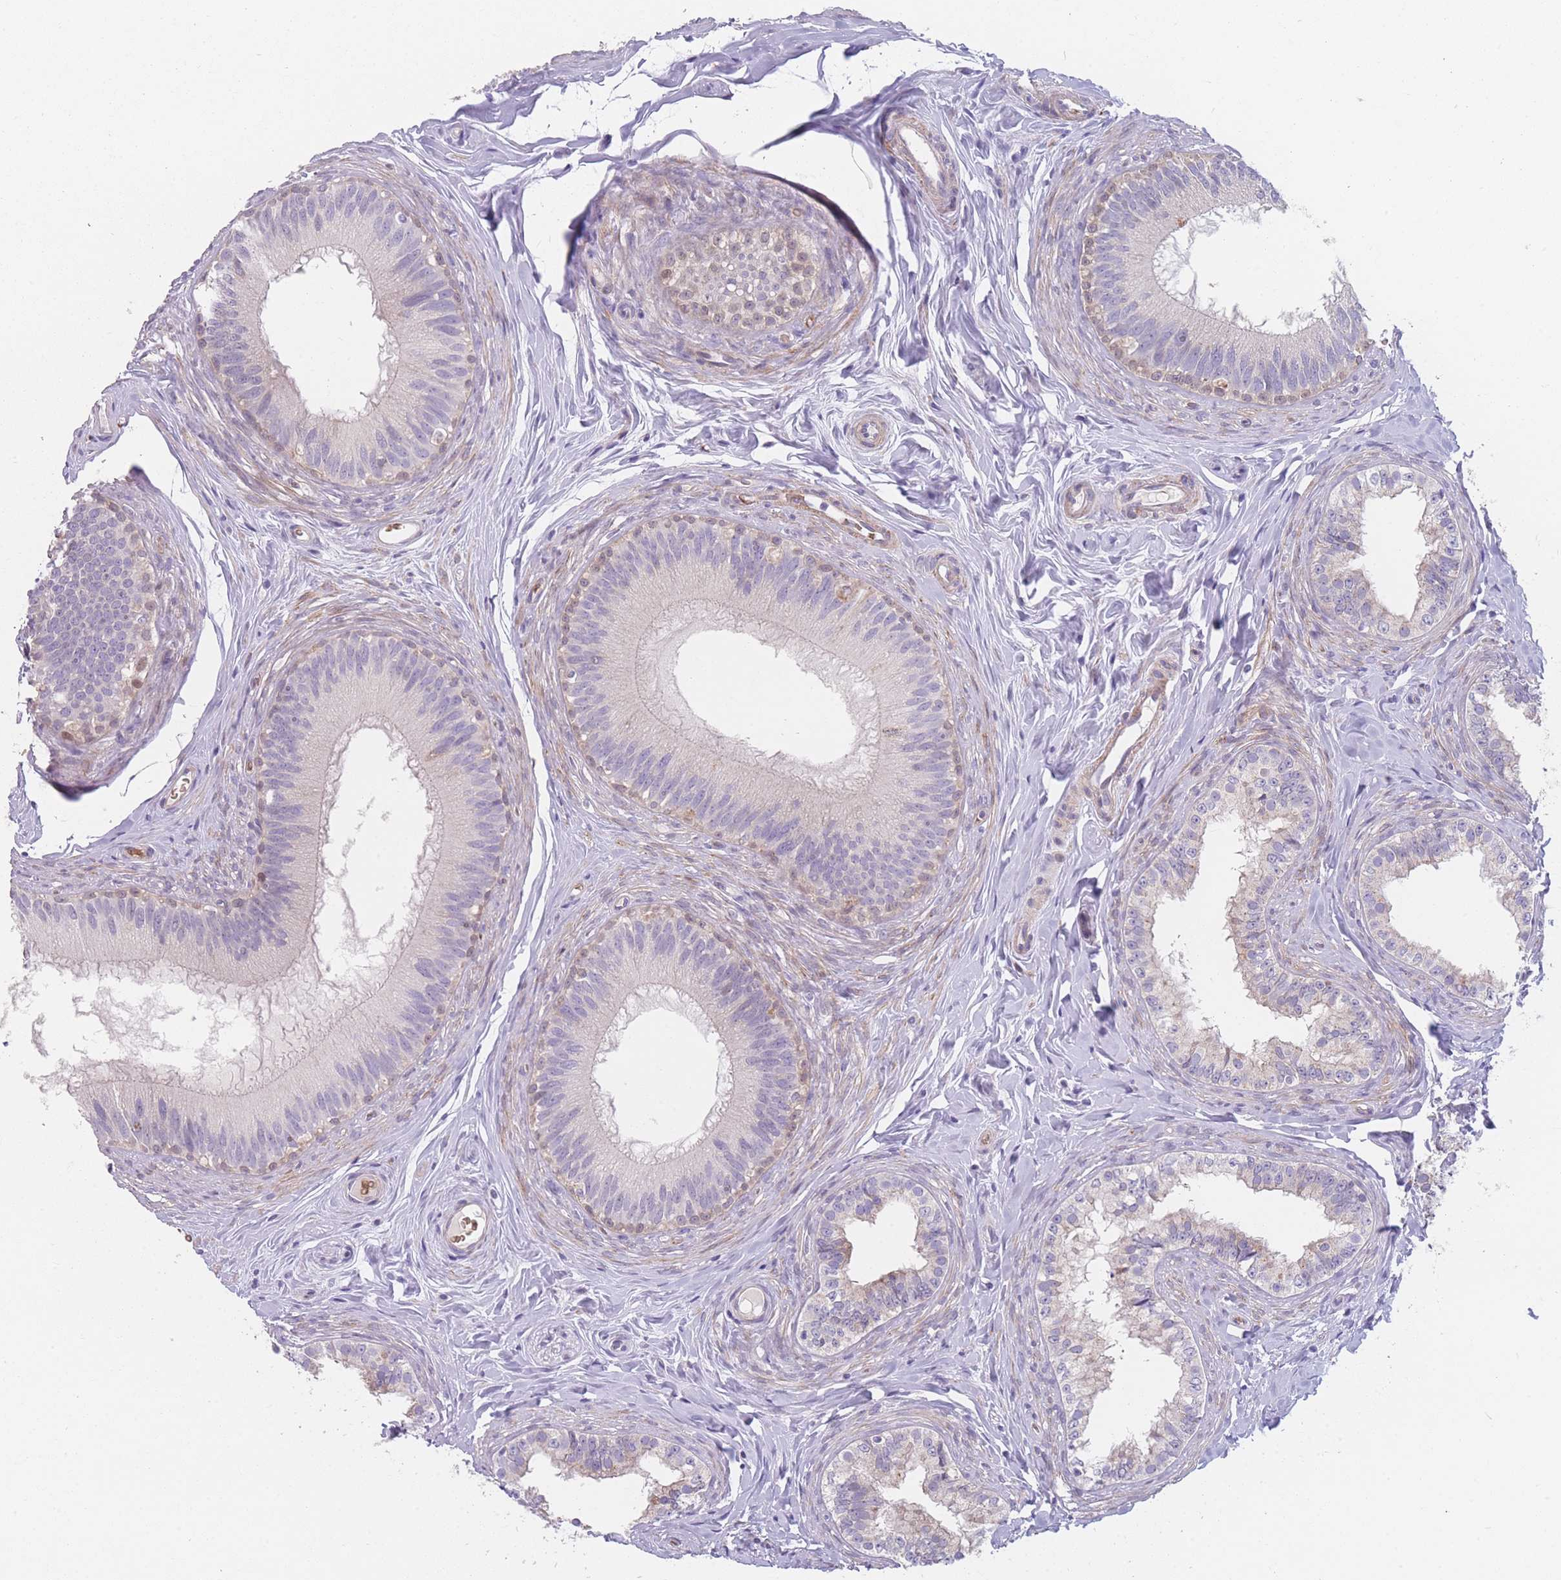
{"staining": {"intensity": "weak", "quantity": "<25%", "location": "cytoplasmic/membranous"}, "tissue": "epididymis", "cell_type": "Glandular cells", "image_type": "normal", "snomed": [{"axis": "morphology", "description": "Normal tissue, NOS"}, {"axis": "topography", "description": "Epididymis"}], "caption": "Immunohistochemical staining of unremarkable human epididymis shows no significant staining in glandular cells.", "gene": "SMPD4", "patient": {"sex": "male", "age": 38}}